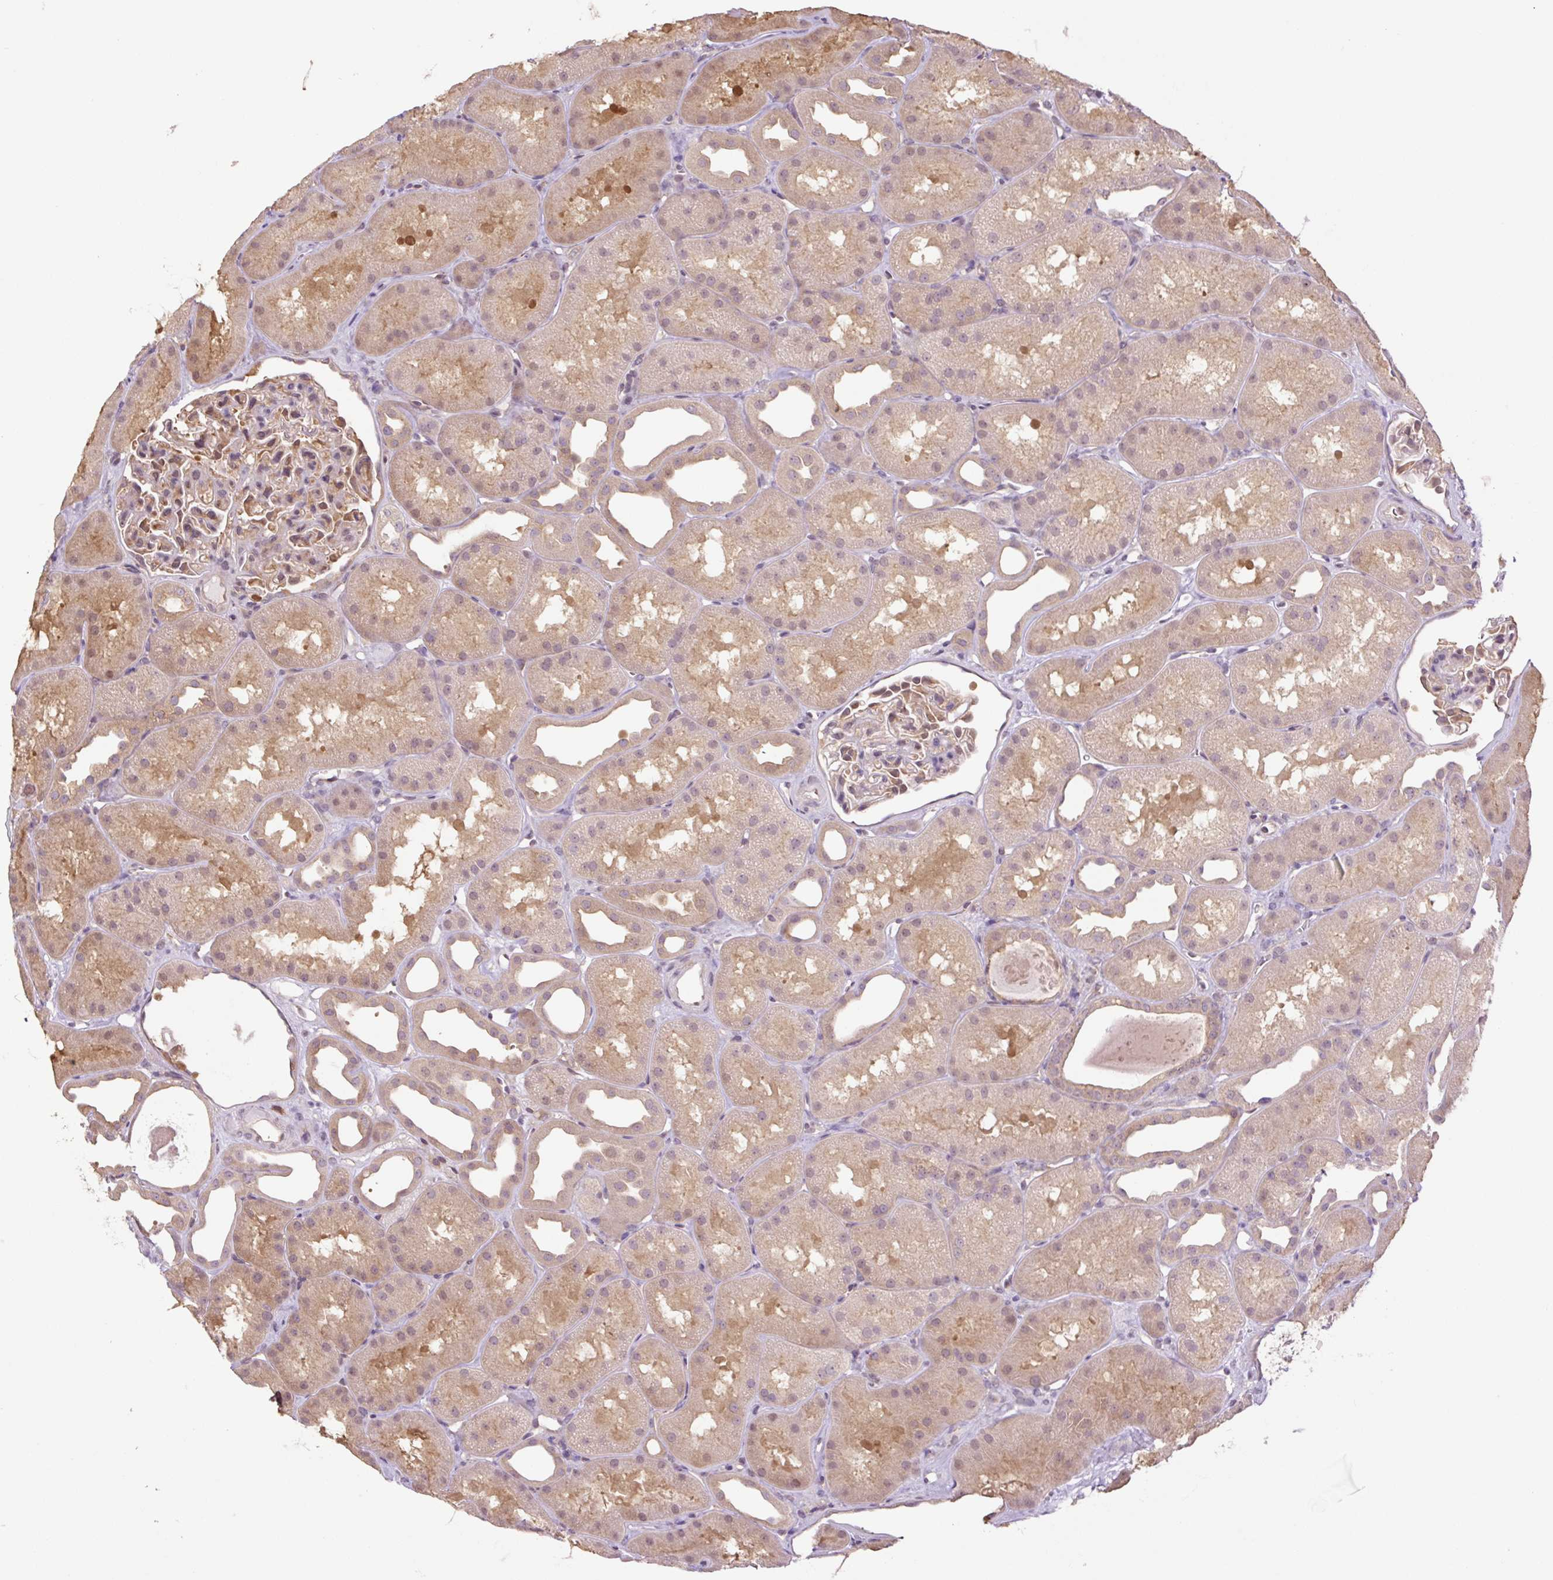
{"staining": {"intensity": "moderate", "quantity": "25%-75%", "location": "cytoplasmic/membranous"}, "tissue": "kidney", "cell_type": "Cells in glomeruli", "image_type": "normal", "snomed": [{"axis": "morphology", "description": "Normal tissue, NOS"}, {"axis": "topography", "description": "Kidney"}], "caption": "Brown immunohistochemical staining in benign kidney demonstrates moderate cytoplasmic/membranous expression in approximately 25%-75% of cells in glomeruli. The protein of interest is stained brown, and the nuclei are stained in blue (DAB IHC with brightfield microscopy, high magnification).", "gene": "TPT1", "patient": {"sex": "male", "age": 61}}